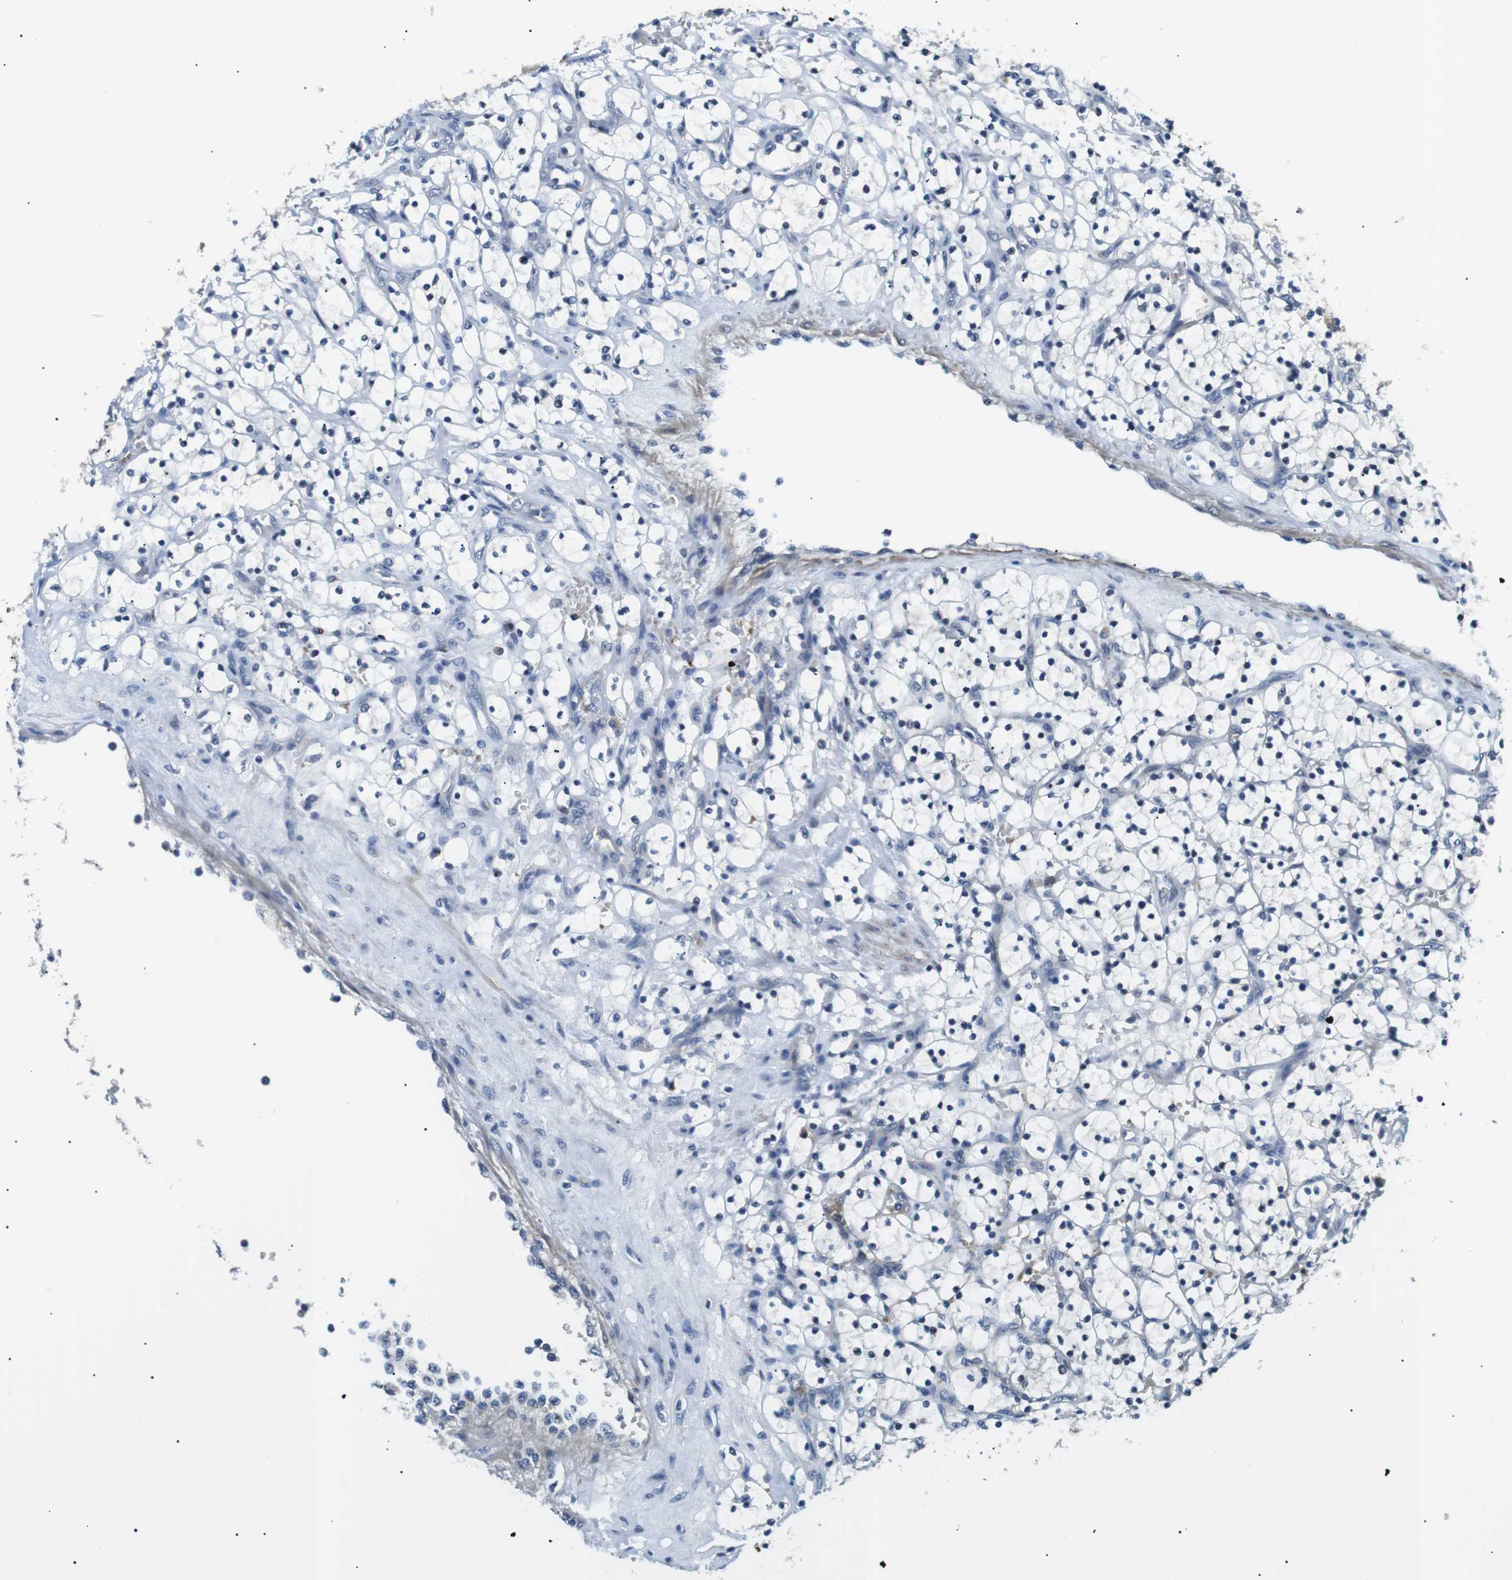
{"staining": {"intensity": "negative", "quantity": "none", "location": "none"}, "tissue": "renal cancer", "cell_type": "Tumor cells", "image_type": "cancer", "snomed": [{"axis": "morphology", "description": "Adenocarcinoma, NOS"}, {"axis": "topography", "description": "Kidney"}], "caption": "There is no significant expression in tumor cells of adenocarcinoma (renal).", "gene": "WSCD1", "patient": {"sex": "female", "age": 69}}